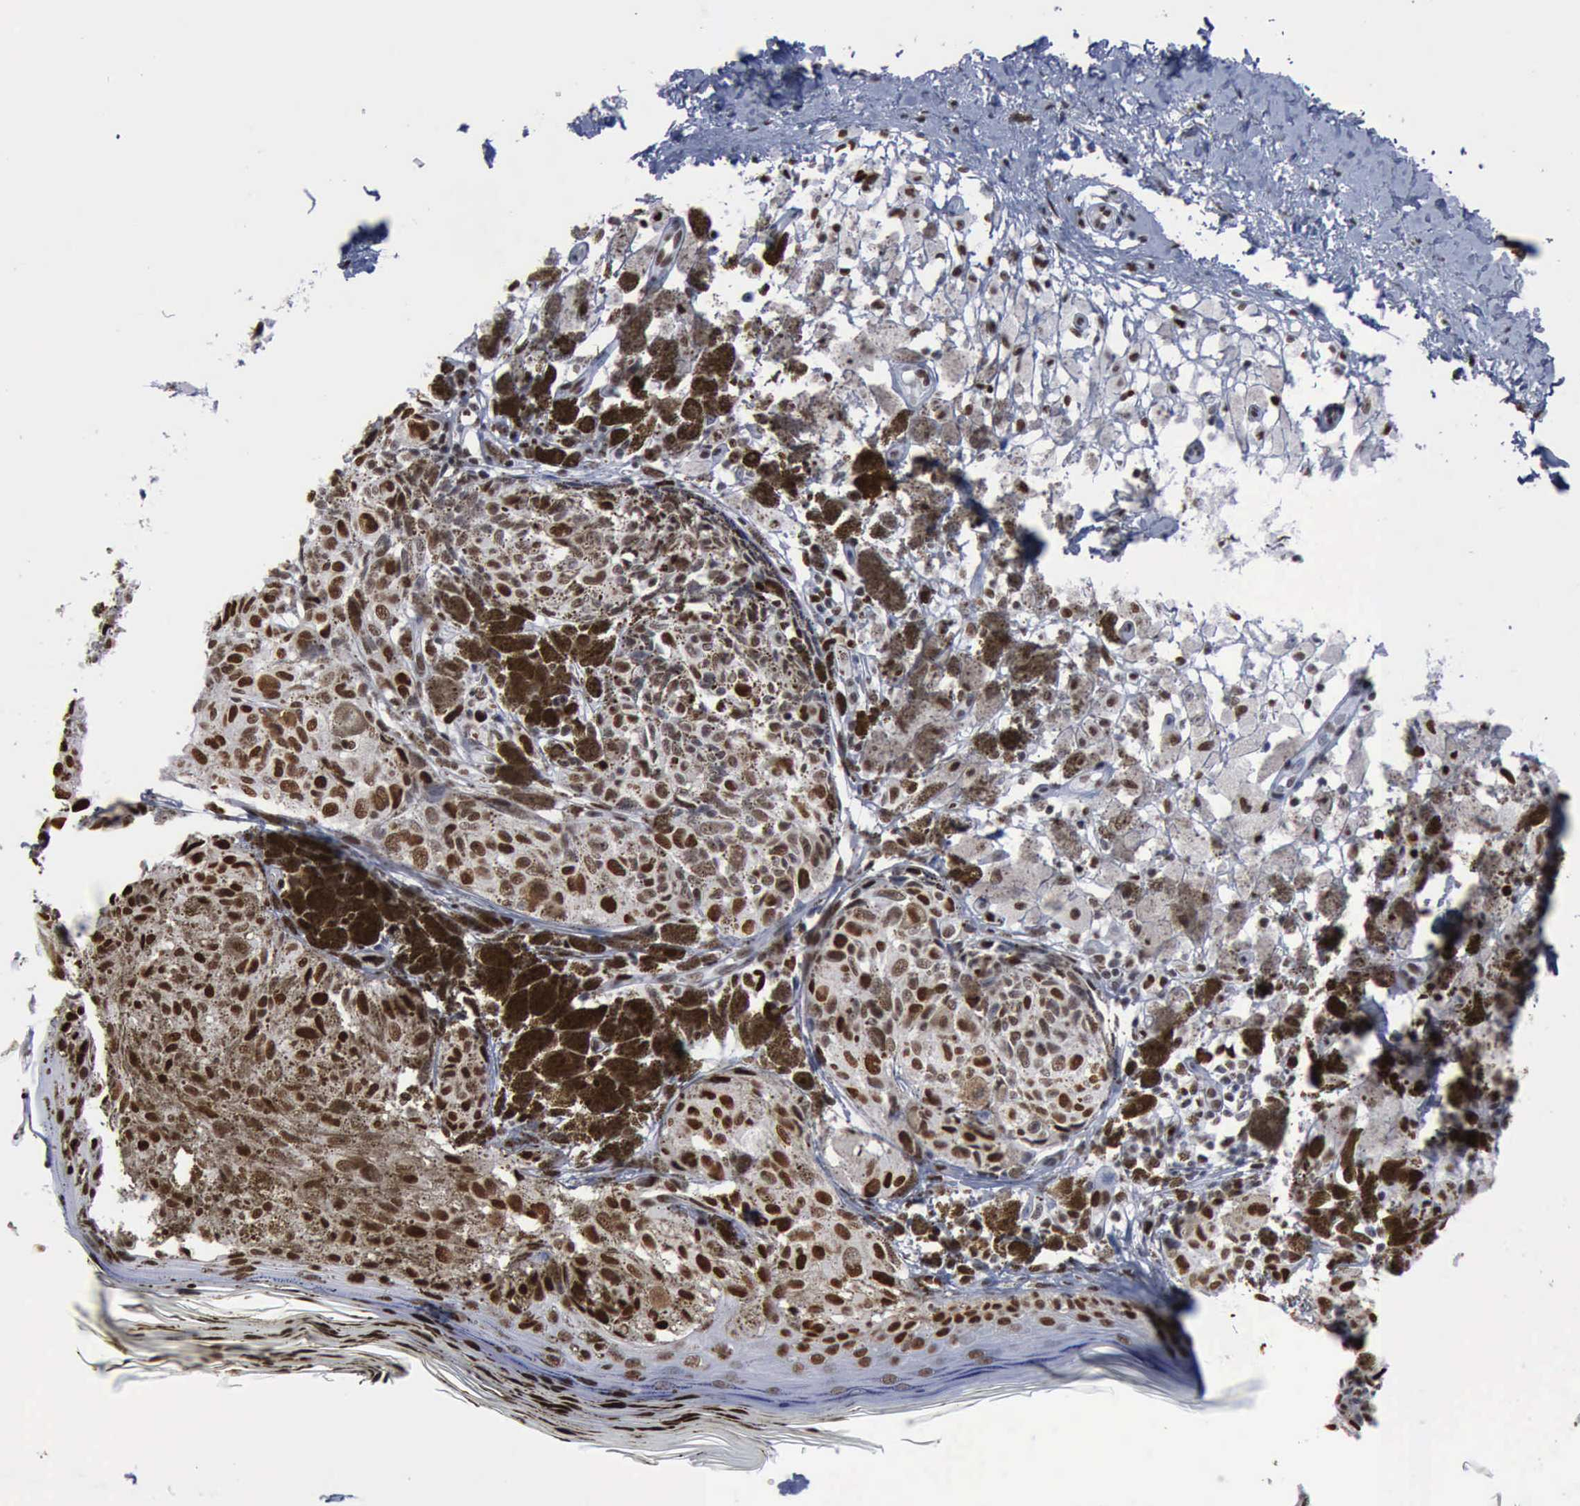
{"staining": {"intensity": "moderate", "quantity": ">75%", "location": "nuclear"}, "tissue": "melanoma", "cell_type": "Tumor cells", "image_type": "cancer", "snomed": [{"axis": "morphology", "description": "Malignant melanoma, NOS"}, {"axis": "topography", "description": "Skin"}], "caption": "Moderate nuclear protein staining is present in approximately >75% of tumor cells in melanoma.", "gene": "PCNA", "patient": {"sex": "male", "age": 45}}